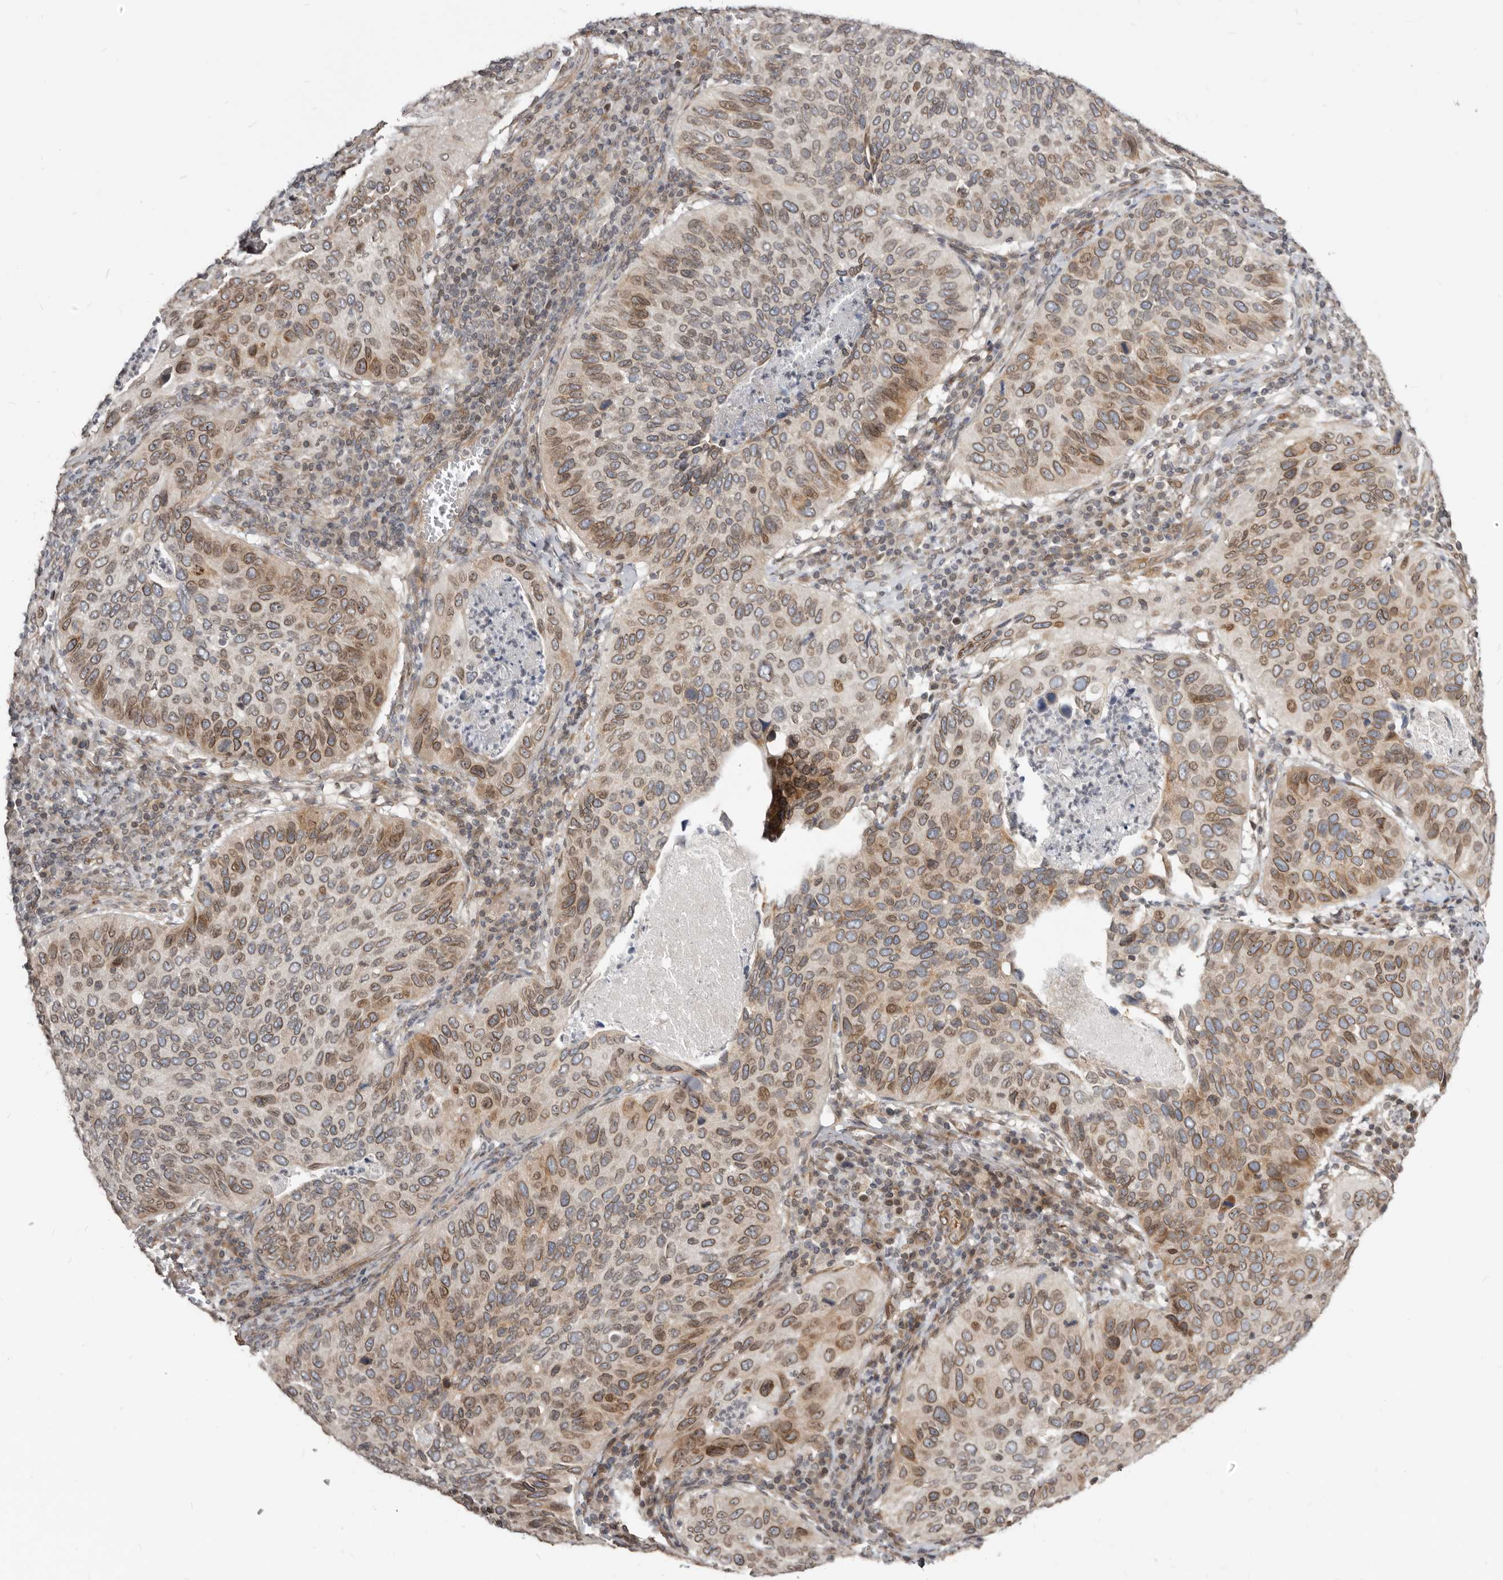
{"staining": {"intensity": "moderate", "quantity": ">75%", "location": "cytoplasmic/membranous,nuclear"}, "tissue": "cervical cancer", "cell_type": "Tumor cells", "image_type": "cancer", "snomed": [{"axis": "morphology", "description": "Squamous cell carcinoma, NOS"}, {"axis": "topography", "description": "Cervix"}], "caption": "Cervical squamous cell carcinoma was stained to show a protein in brown. There is medium levels of moderate cytoplasmic/membranous and nuclear staining in about >75% of tumor cells. The staining is performed using DAB (3,3'-diaminobenzidine) brown chromogen to label protein expression. The nuclei are counter-stained blue using hematoxylin.", "gene": "NUP153", "patient": {"sex": "female", "age": 38}}